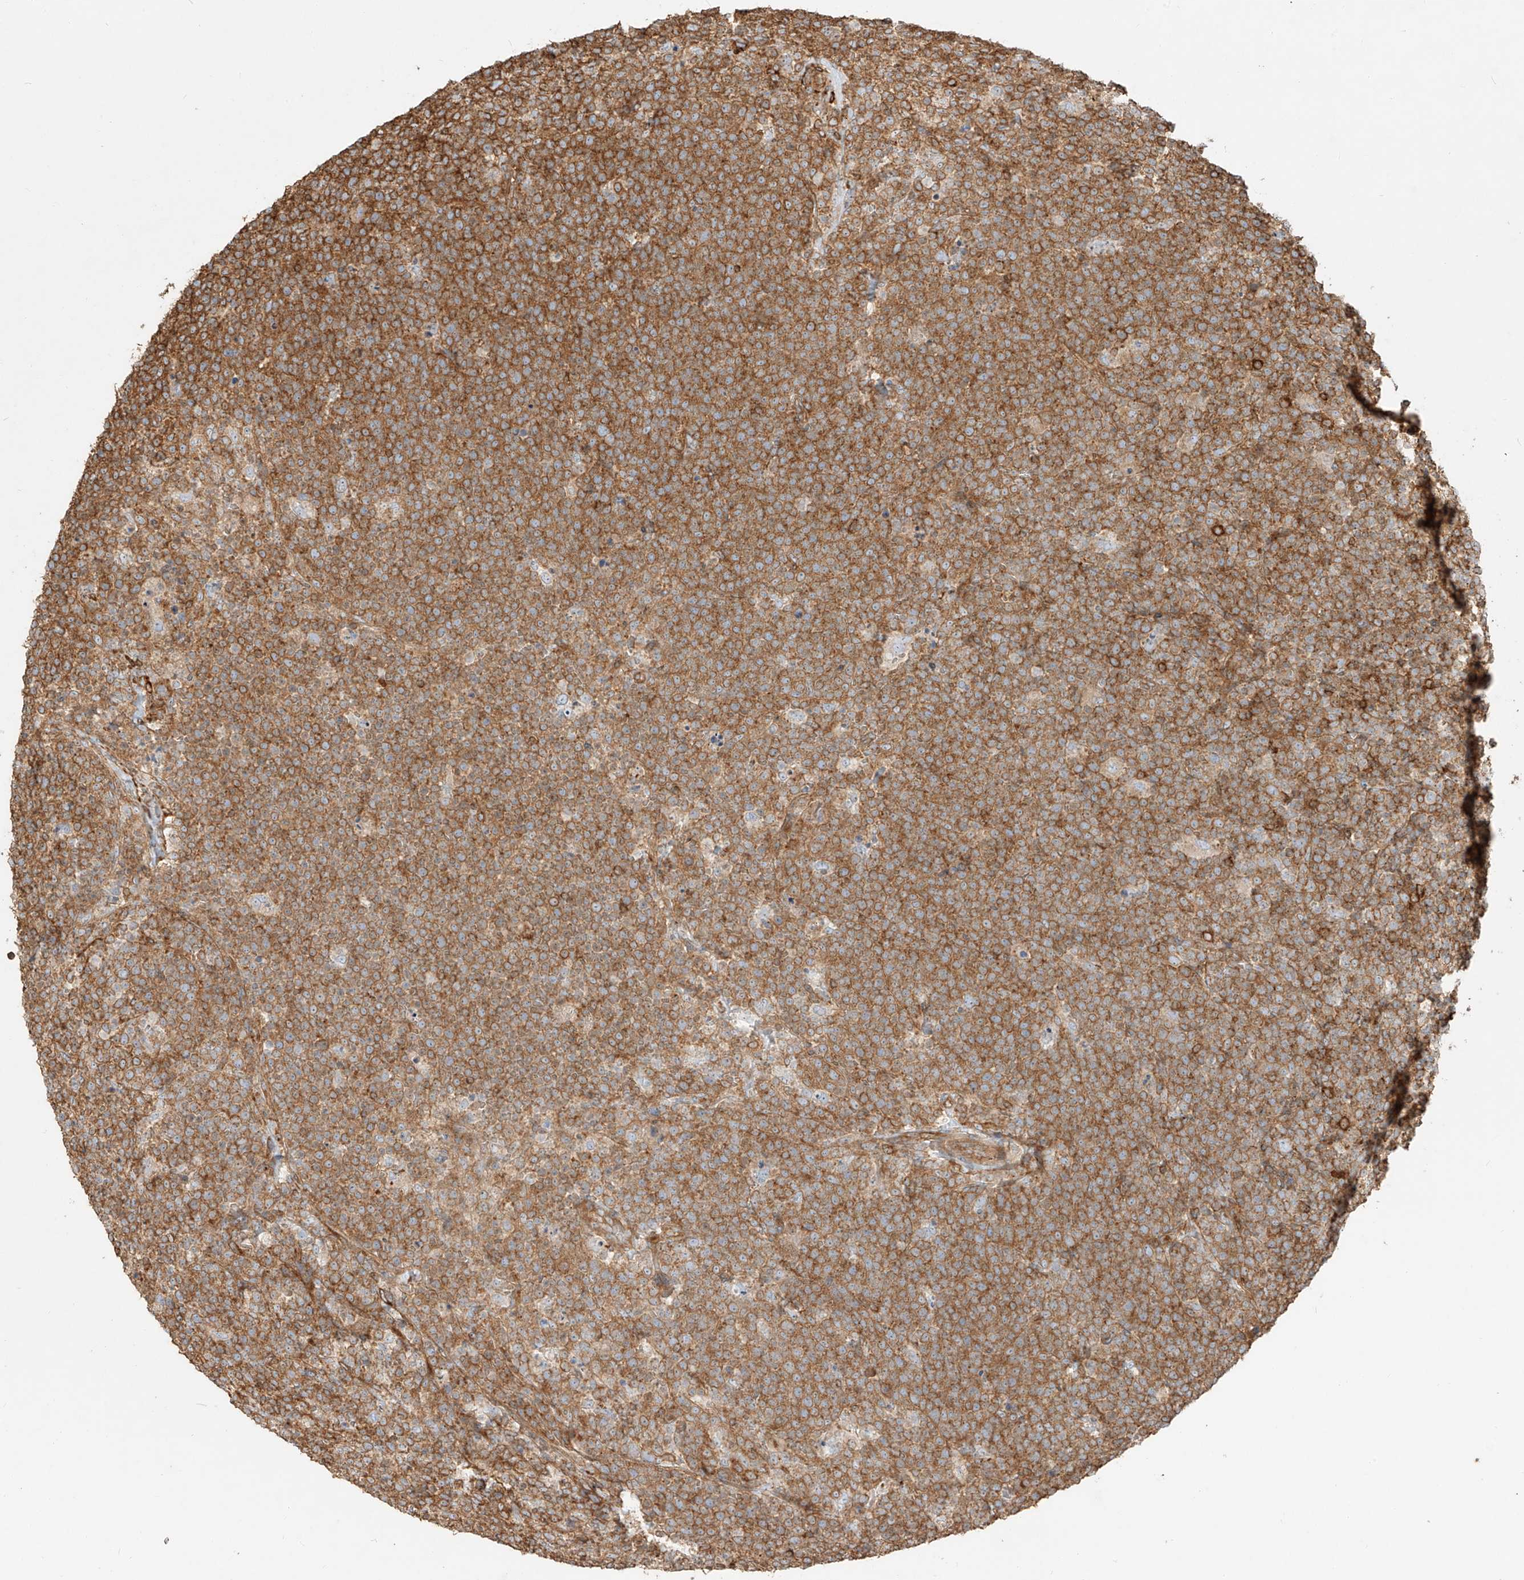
{"staining": {"intensity": "moderate", "quantity": ">75%", "location": "cytoplasmic/membranous"}, "tissue": "lymphoma", "cell_type": "Tumor cells", "image_type": "cancer", "snomed": [{"axis": "morphology", "description": "Malignant lymphoma, non-Hodgkin's type, High grade"}, {"axis": "topography", "description": "Lymph node"}], "caption": "Lymphoma was stained to show a protein in brown. There is medium levels of moderate cytoplasmic/membranous positivity in approximately >75% of tumor cells. (DAB IHC, brown staining for protein, blue staining for nuclei).", "gene": "SNX9", "patient": {"sex": "male", "age": 61}}